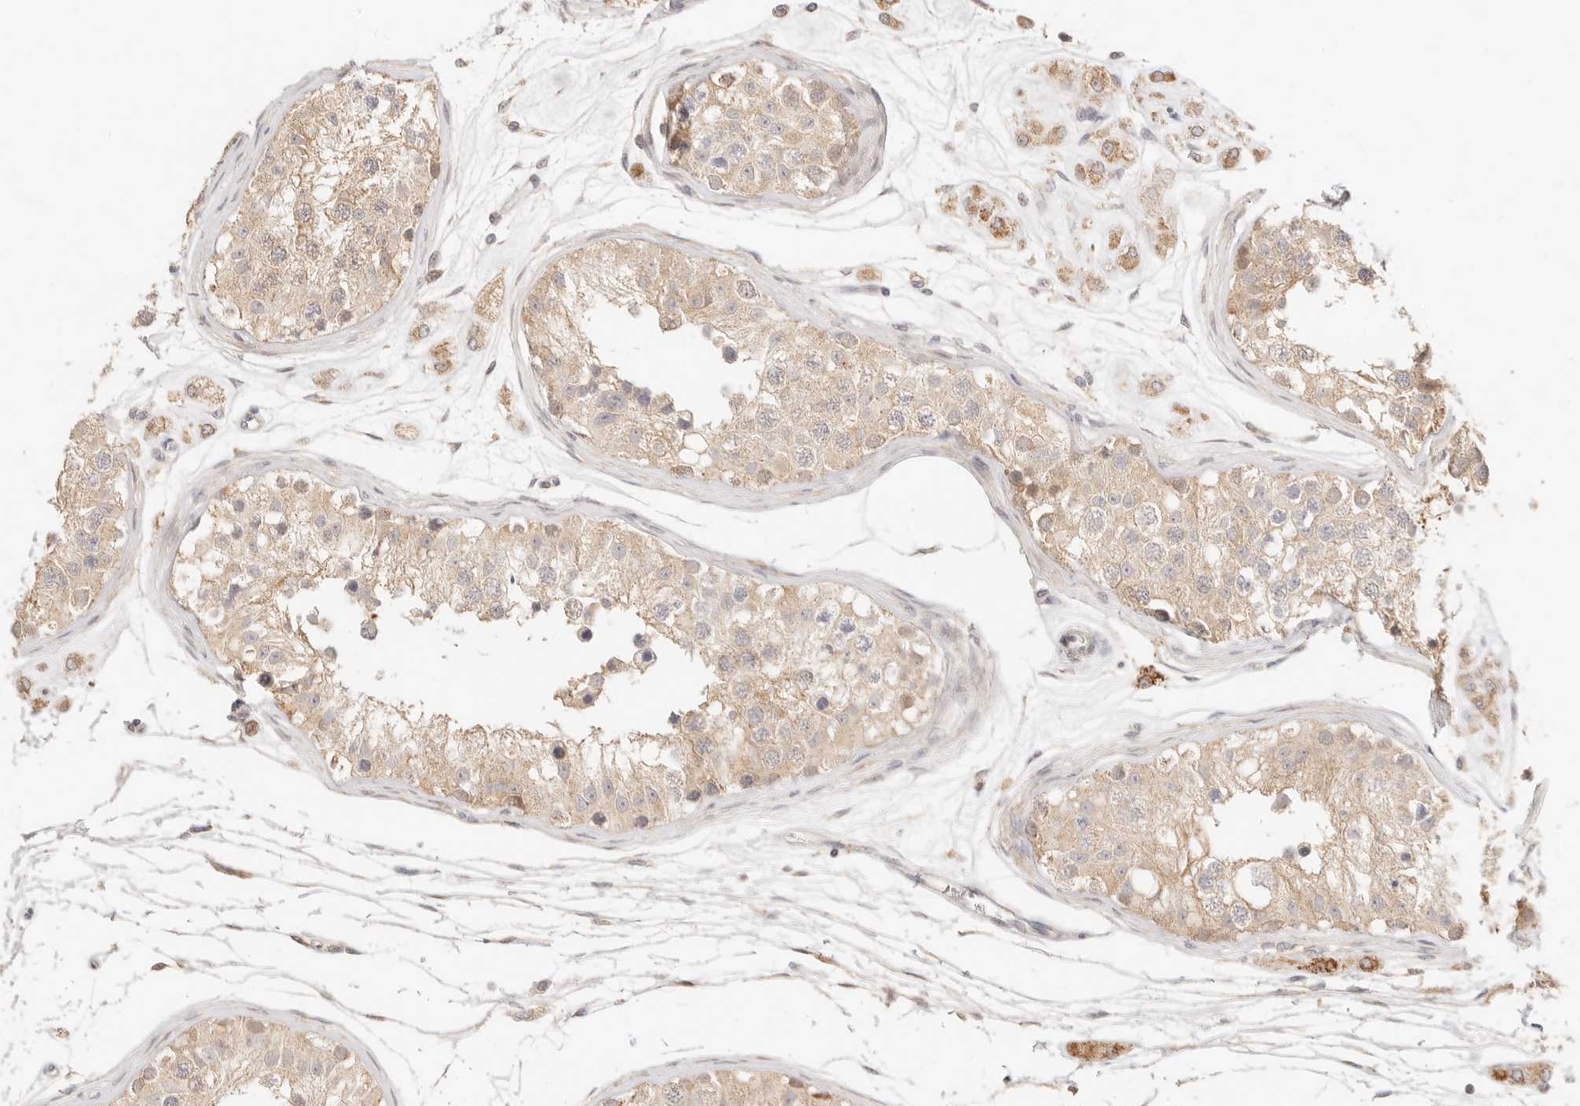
{"staining": {"intensity": "moderate", "quantity": ">75%", "location": "cytoplasmic/membranous"}, "tissue": "testis", "cell_type": "Cells in seminiferous ducts", "image_type": "normal", "snomed": [{"axis": "morphology", "description": "Normal tissue, NOS"}, {"axis": "morphology", "description": "Adenocarcinoma, metastatic, NOS"}, {"axis": "topography", "description": "Testis"}], "caption": "Immunohistochemical staining of unremarkable testis demonstrates moderate cytoplasmic/membranous protein expression in approximately >75% of cells in seminiferous ducts. The staining is performed using DAB (3,3'-diaminobenzidine) brown chromogen to label protein expression. The nuclei are counter-stained blue using hematoxylin.", "gene": "RUBCNL", "patient": {"sex": "male", "age": 26}}